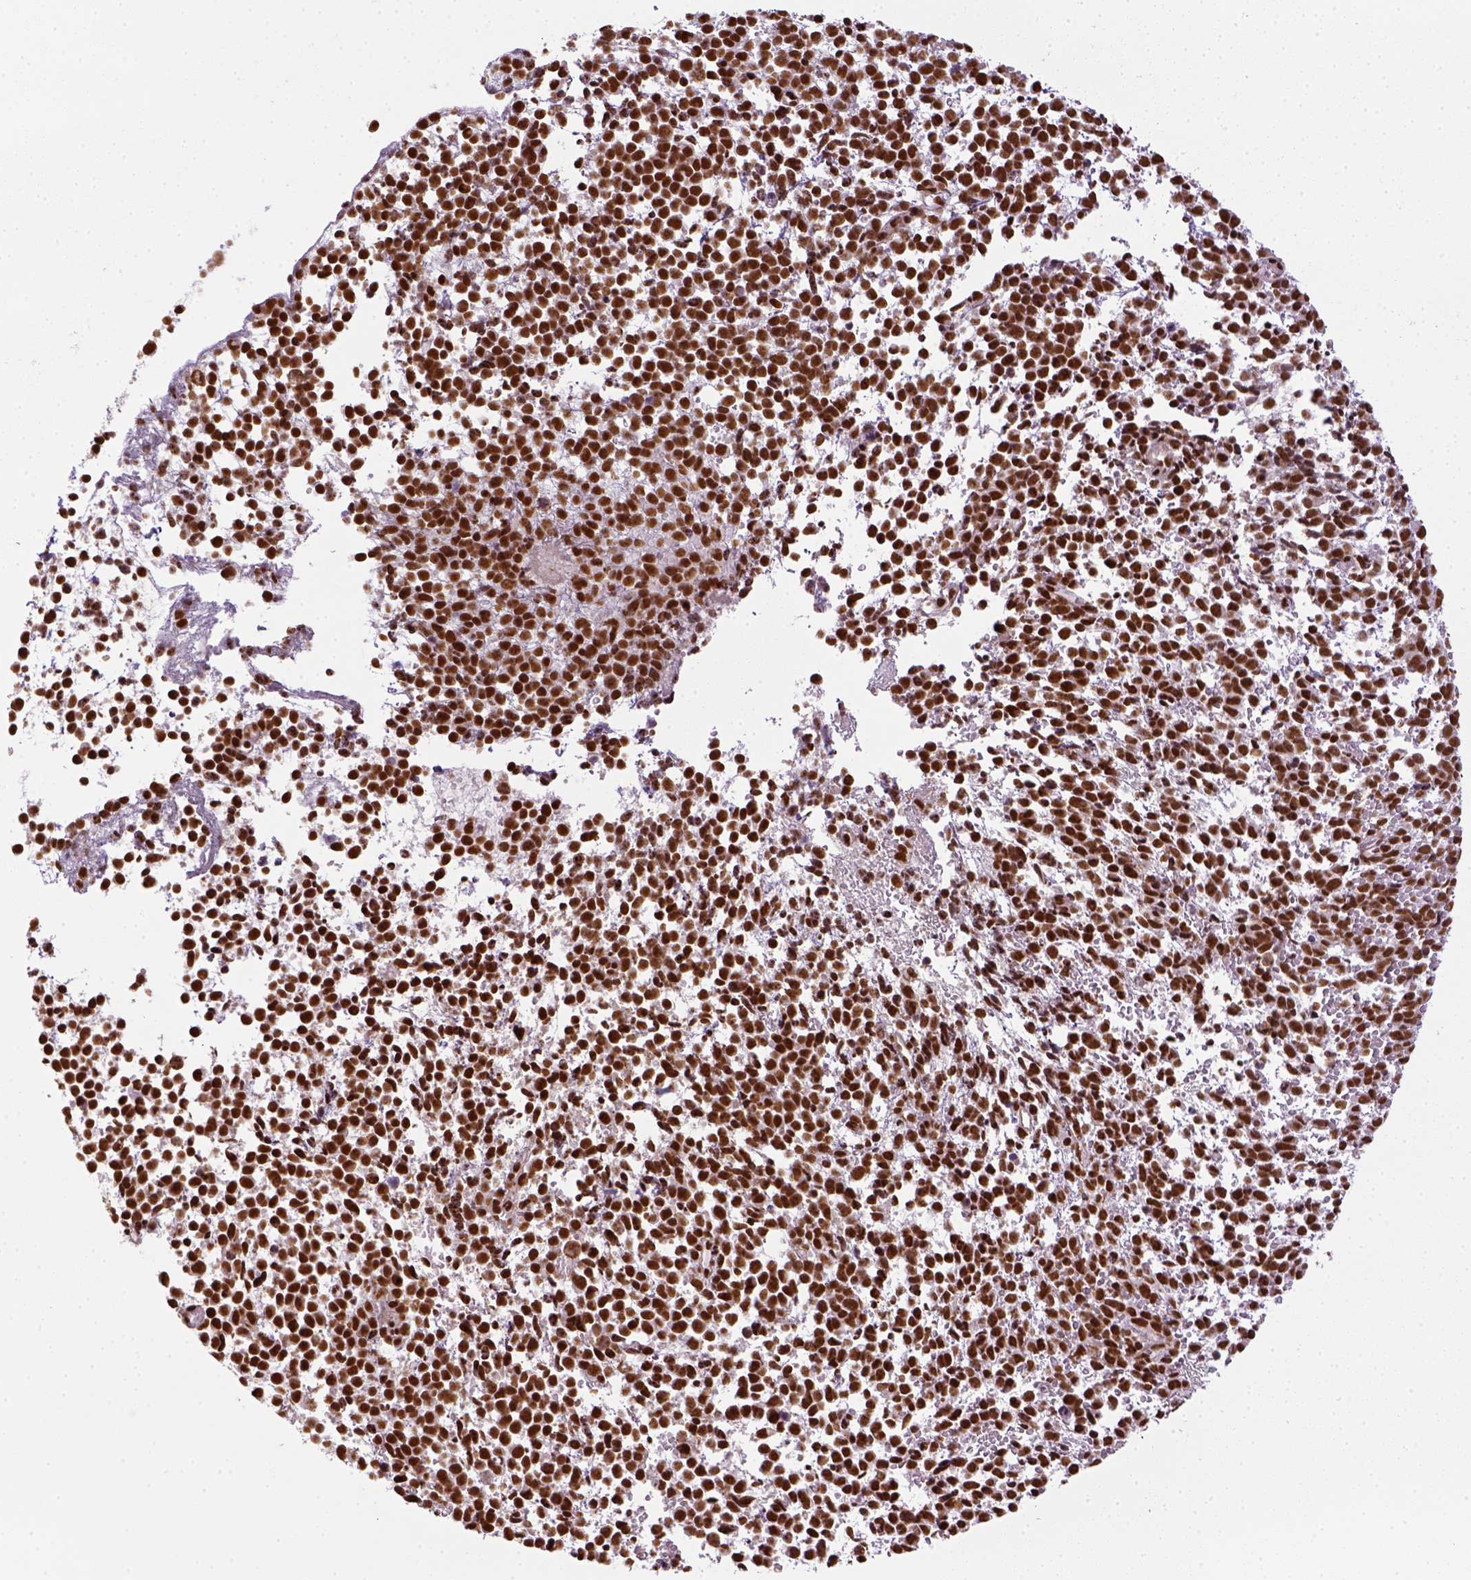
{"staining": {"intensity": "strong", "quantity": ">75%", "location": "nuclear"}, "tissue": "melanoma", "cell_type": "Tumor cells", "image_type": "cancer", "snomed": [{"axis": "morphology", "description": "Malignant melanoma, NOS"}, {"axis": "topography", "description": "Skin"}], "caption": "Protein analysis of malignant melanoma tissue reveals strong nuclear positivity in about >75% of tumor cells. Nuclei are stained in blue.", "gene": "CCAR1", "patient": {"sex": "female", "age": 70}}